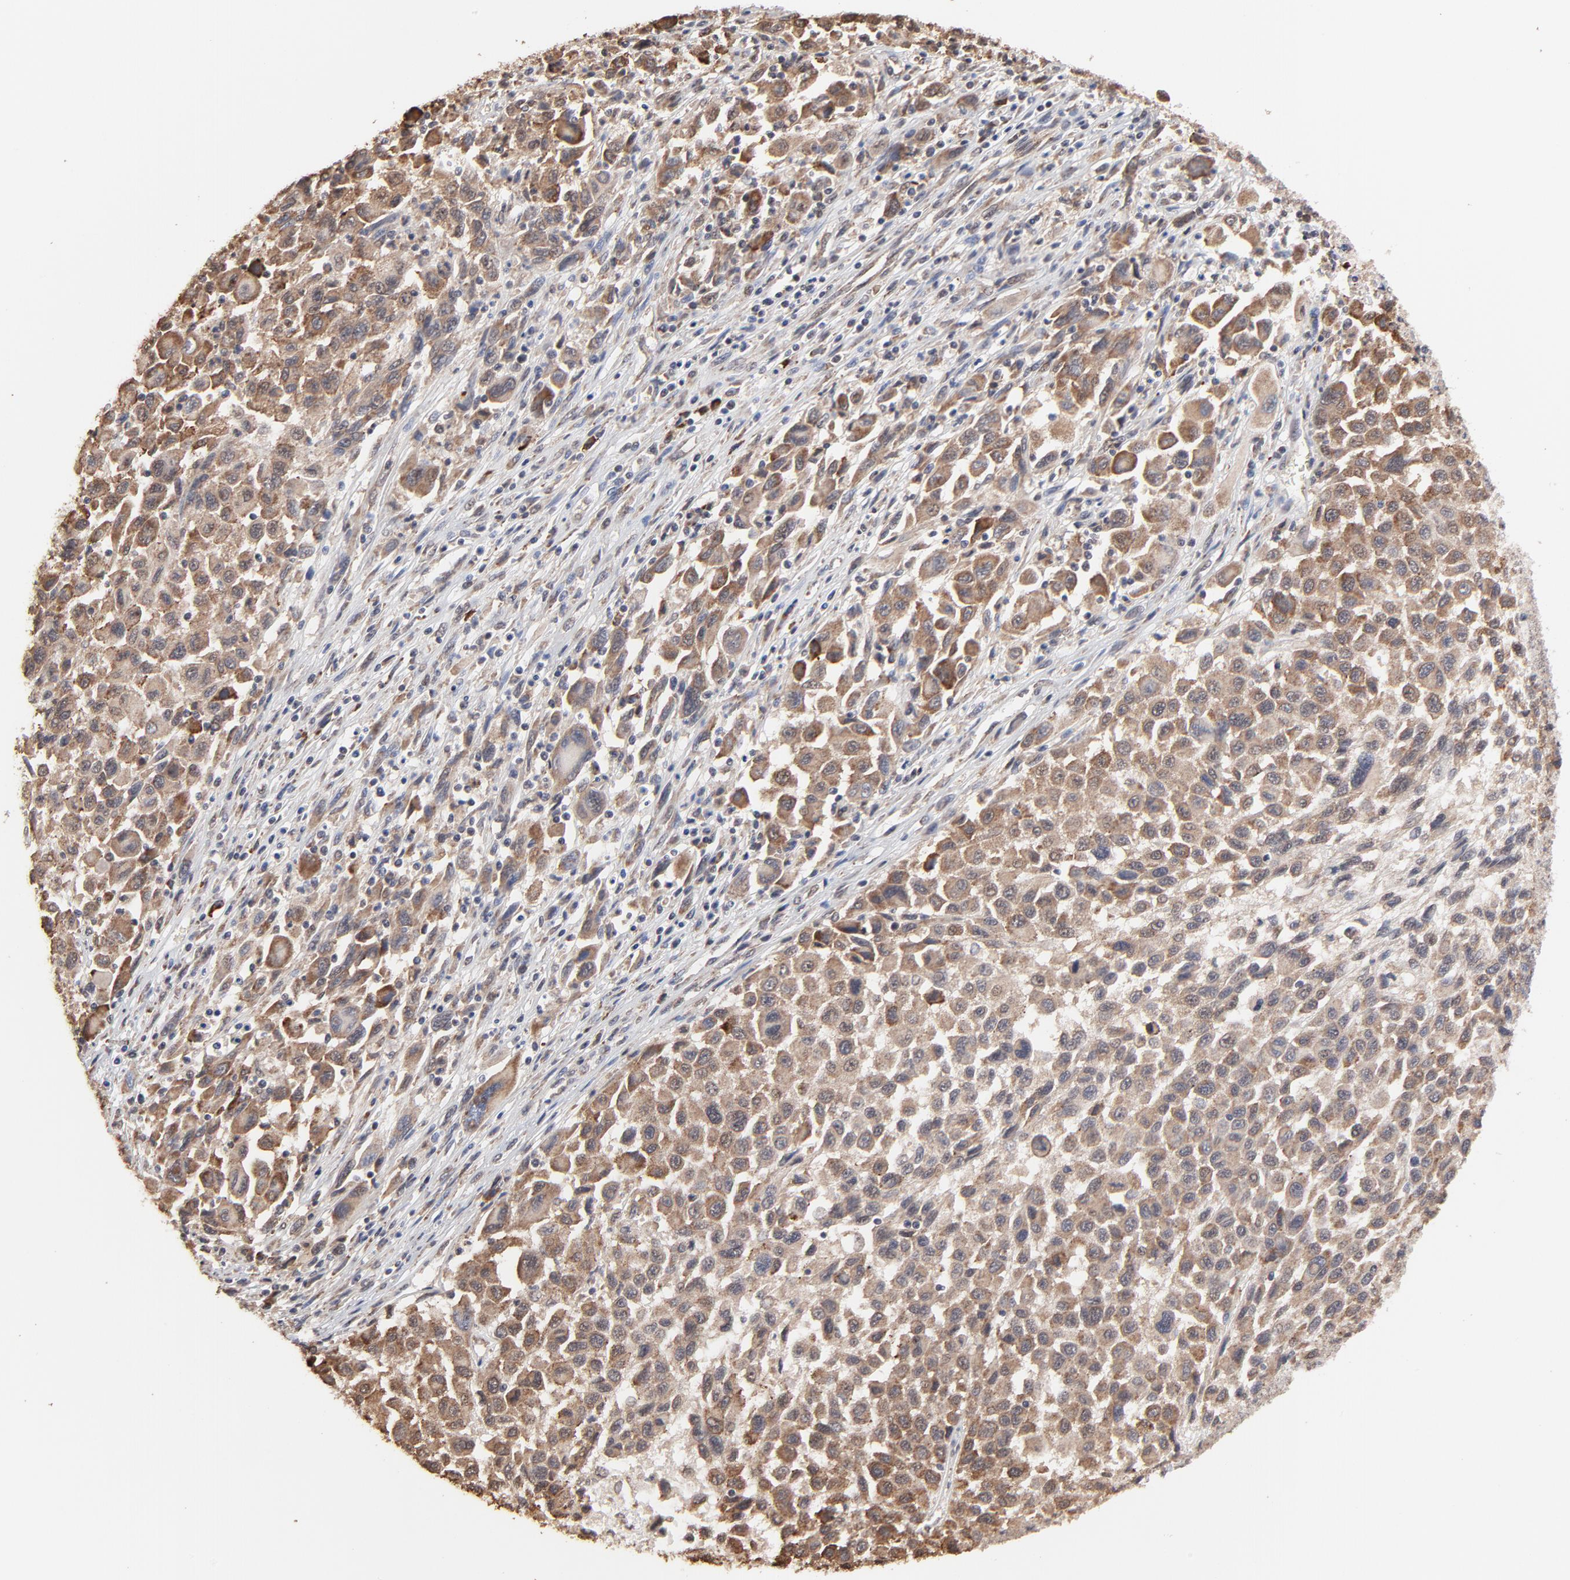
{"staining": {"intensity": "moderate", "quantity": ">75%", "location": "cytoplasmic/membranous"}, "tissue": "melanoma", "cell_type": "Tumor cells", "image_type": "cancer", "snomed": [{"axis": "morphology", "description": "Malignant melanoma, Metastatic site"}, {"axis": "topography", "description": "Lymph node"}], "caption": "A photomicrograph showing moderate cytoplasmic/membranous positivity in approximately >75% of tumor cells in melanoma, as visualized by brown immunohistochemical staining.", "gene": "CHM", "patient": {"sex": "male", "age": 61}}